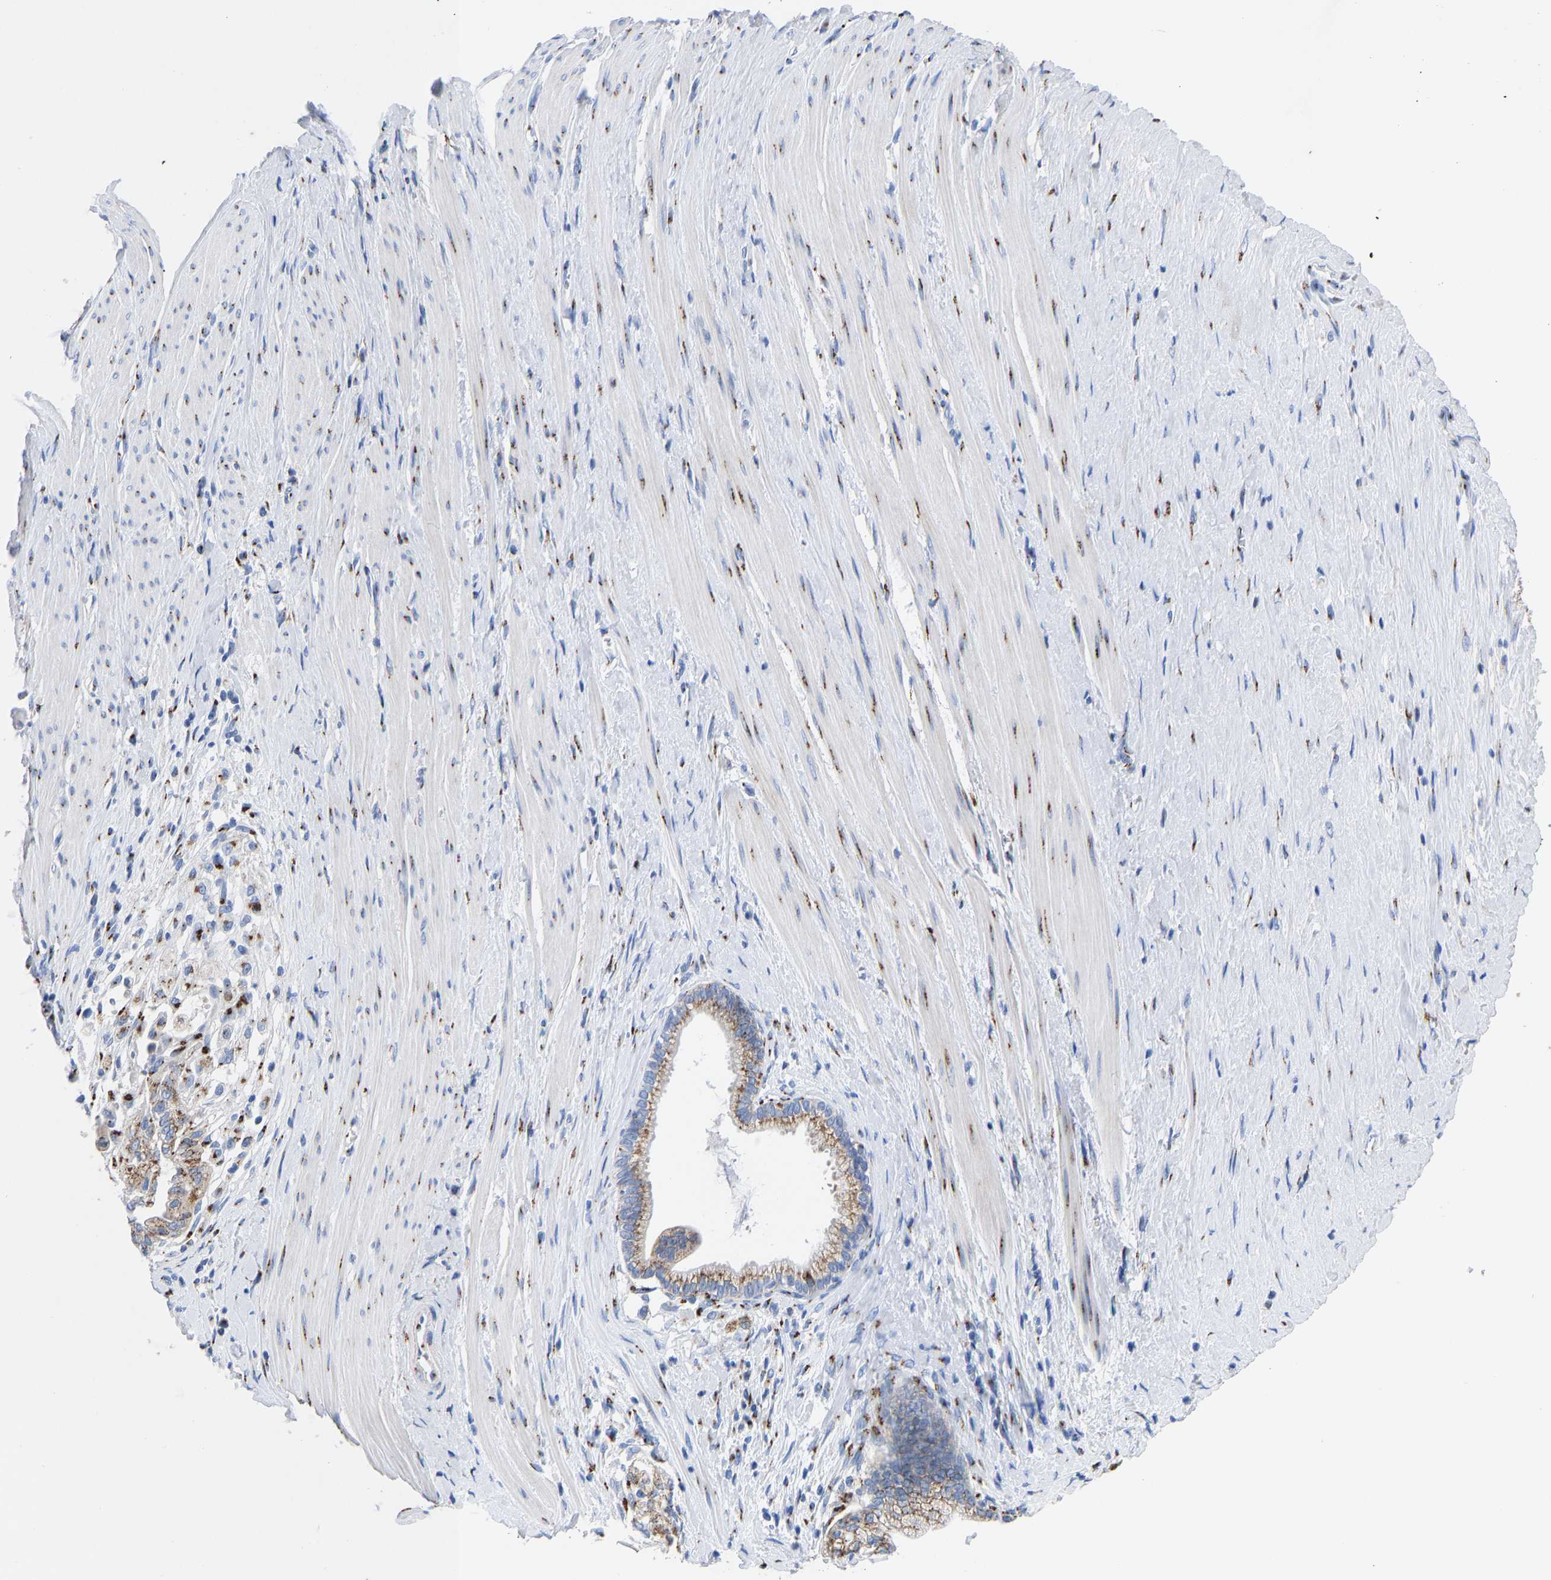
{"staining": {"intensity": "moderate", "quantity": ">75%", "location": "cytoplasmic/membranous"}, "tissue": "pancreatic cancer", "cell_type": "Tumor cells", "image_type": "cancer", "snomed": [{"axis": "morphology", "description": "Adenocarcinoma, NOS"}, {"axis": "topography", "description": "Pancreas"}], "caption": "Immunohistochemistry (IHC) histopathology image of neoplastic tissue: adenocarcinoma (pancreatic) stained using immunohistochemistry demonstrates medium levels of moderate protein expression localized specifically in the cytoplasmic/membranous of tumor cells, appearing as a cytoplasmic/membranous brown color.", "gene": "TMEM87A", "patient": {"sex": "male", "age": 69}}